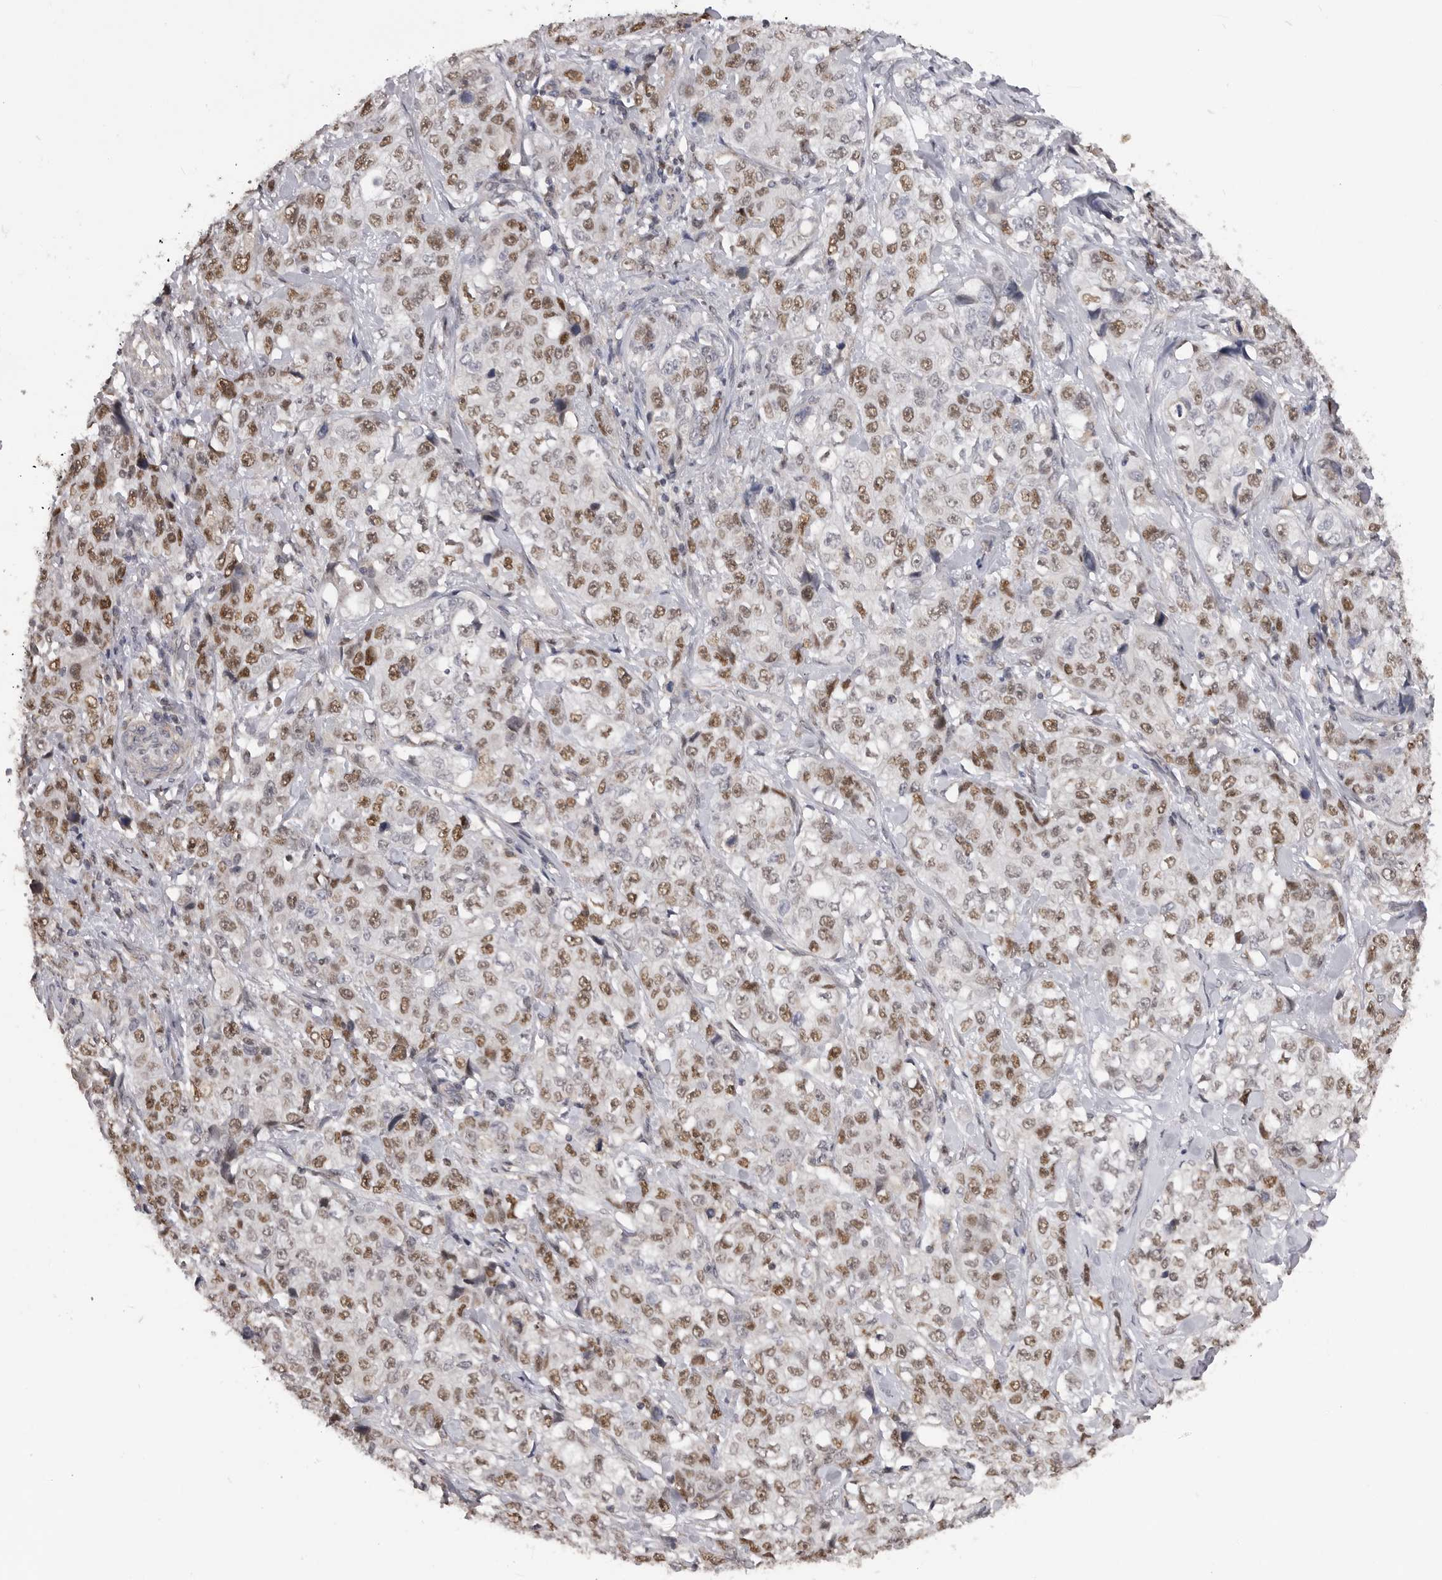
{"staining": {"intensity": "moderate", "quantity": ">75%", "location": "nuclear"}, "tissue": "stomach cancer", "cell_type": "Tumor cells", "image_type": "cancer", "snomed": [{"axis": "morphology", "description": "Adenocarcinoma, NOS"}, {"axis": "topography", "description": "Stomach"}], "caption": "A micrograph of human stomach adenocarcinoma stained for a protein demonstrates moderate nuclear brown staining in tumor cells. The protein is stained brown, and the nuclei are stained in blue (DAB IHC with brightfield microscopy, high magnification).", "gene": "SMARCC1", "patient": {"sex": "male", "age": 48}}